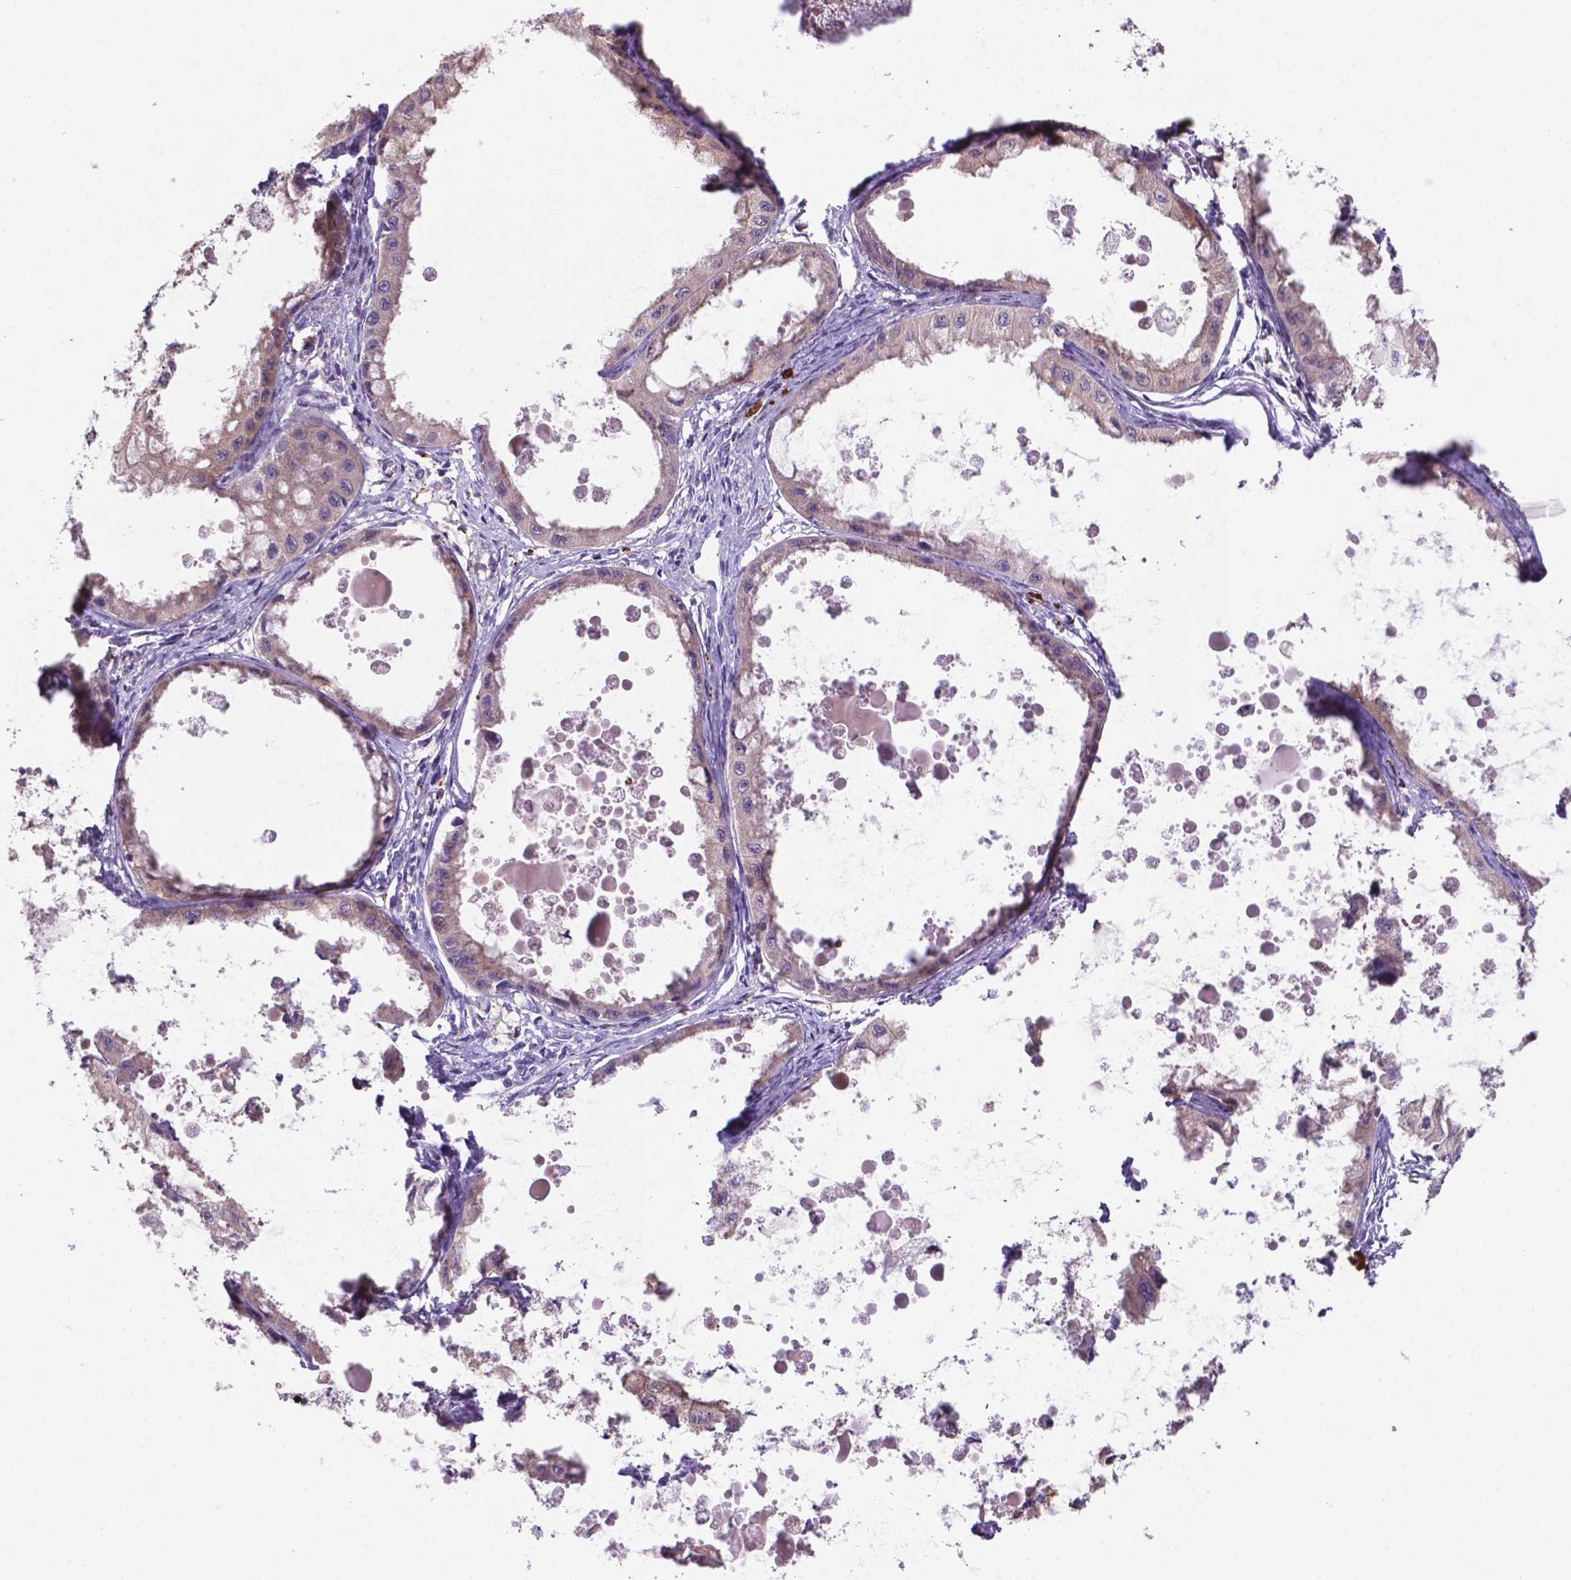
{"staining": {"intensity": "weak", "quantity": "<25%", "location": "cytoplasmic/membranous"}, "tissue": "ovarian cancer", "cell_type": "Tumor cells", "image_type": "cancer", "snomed": [{"axis": "morphology", "description": "Cystadenocarcinoma, mucinous, NOS"}, {"axis": "topography", "description": "Ovary"}], "caption": "An immunohistochemistry image of ovarian cancer is shown. There is no staining in tumor cells of ovarian cancer. (Brightfield microscopy of DAB (3,3'-diaminobenzidine) immunohistochemistry (IHC) at high magnification).", "gene": "TM4SF20", "patient": {"sex": "female", "age": 64}}